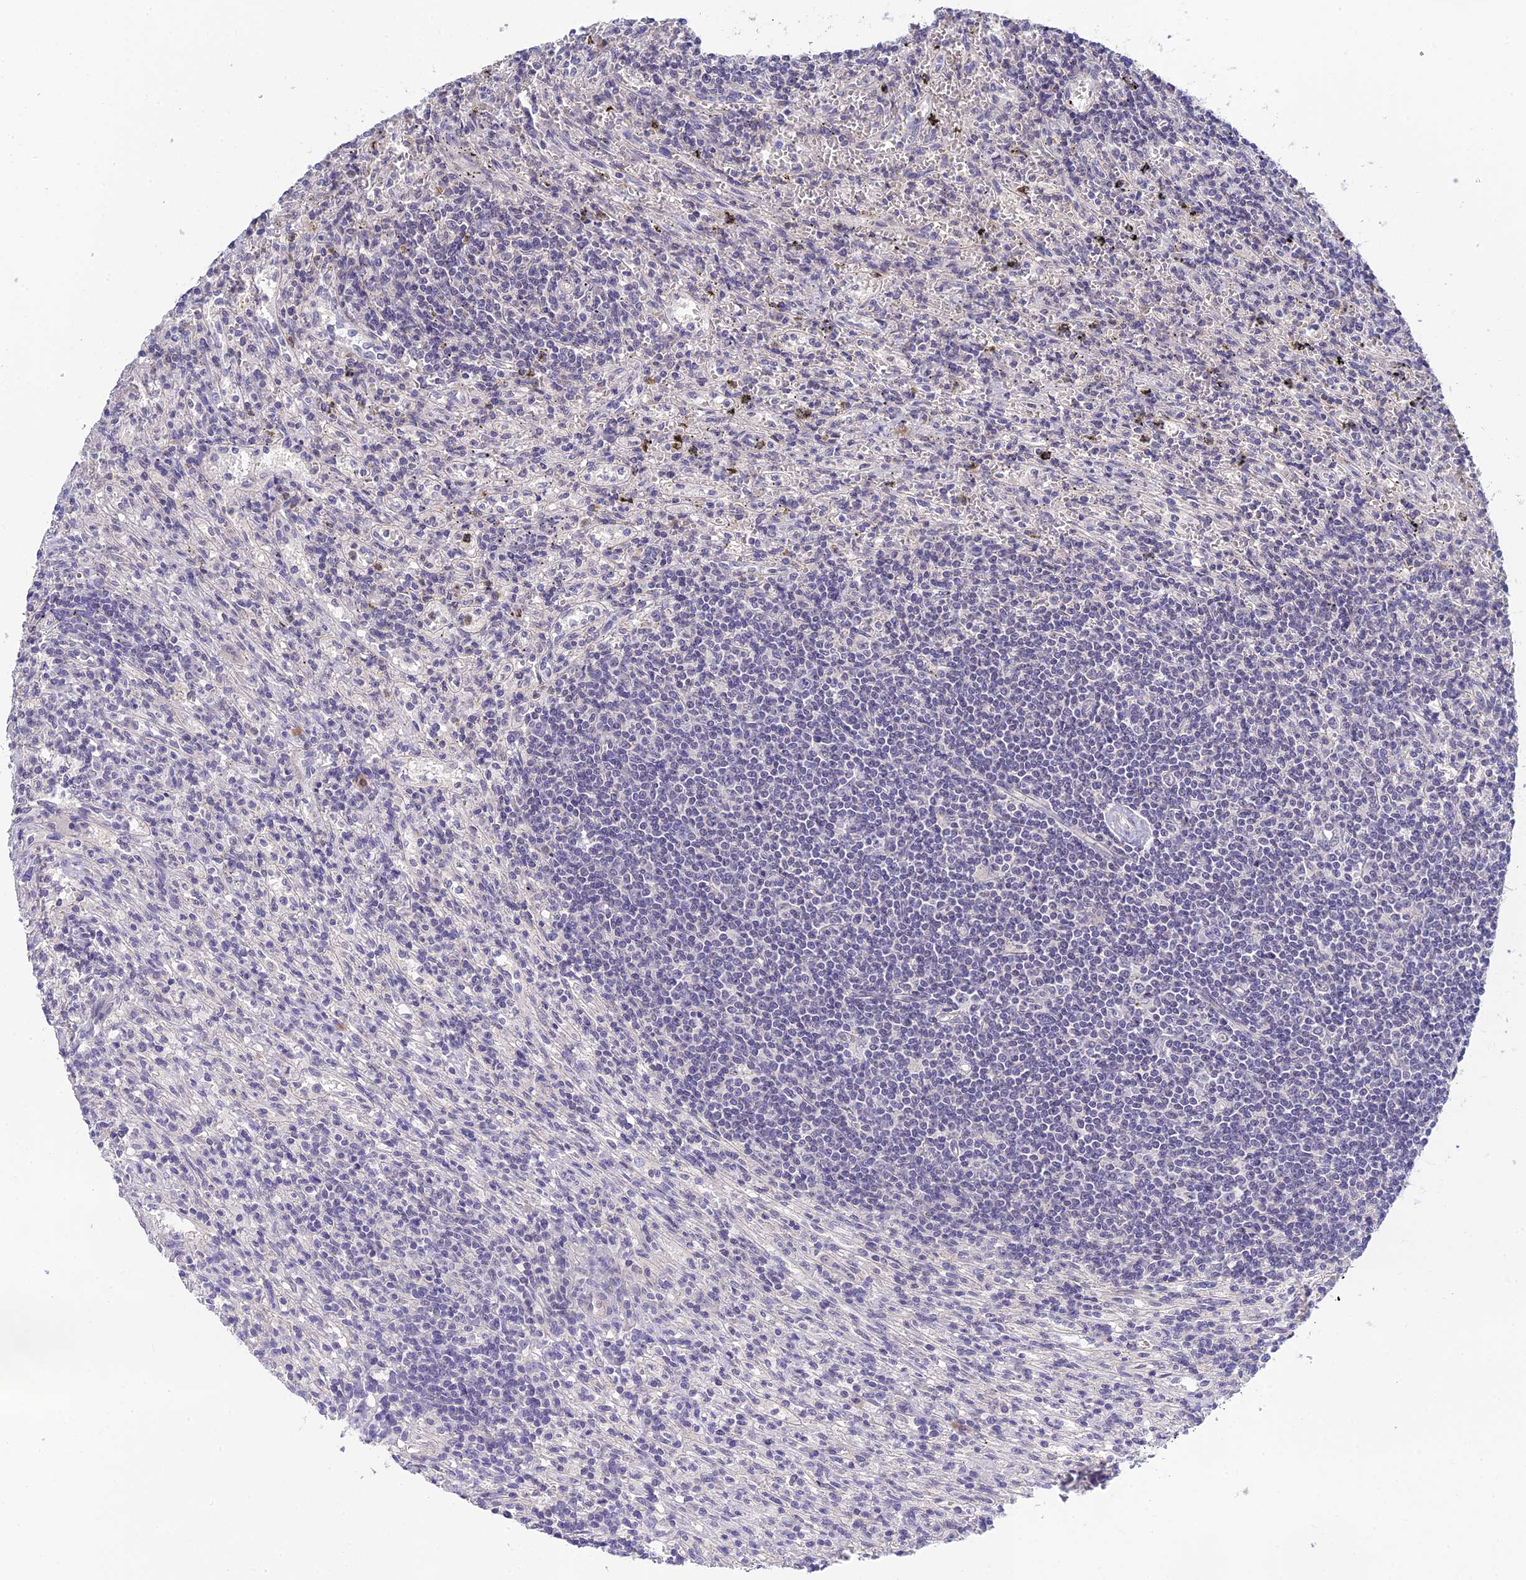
{"staining": {"intensity": "negative", "quantity": "none", "location": "none"}, "tissue": "lymphoma", "cell_type": "Tumor cells", "image_type": "cancer", "snomed": [{"axis": "morphology", "description": "Malignant lymphoma, non-Hodgkin's type, Low grade"}, {"axis": "topography", "description": "Spleen"}], "caption": "A micrograph of human low-grade malignant lymphoma, non-Hodgkin's type is negative for staining in tumor cells.", "gene": "HOXB1", "patient": {"sex": "male", "age": 76}}